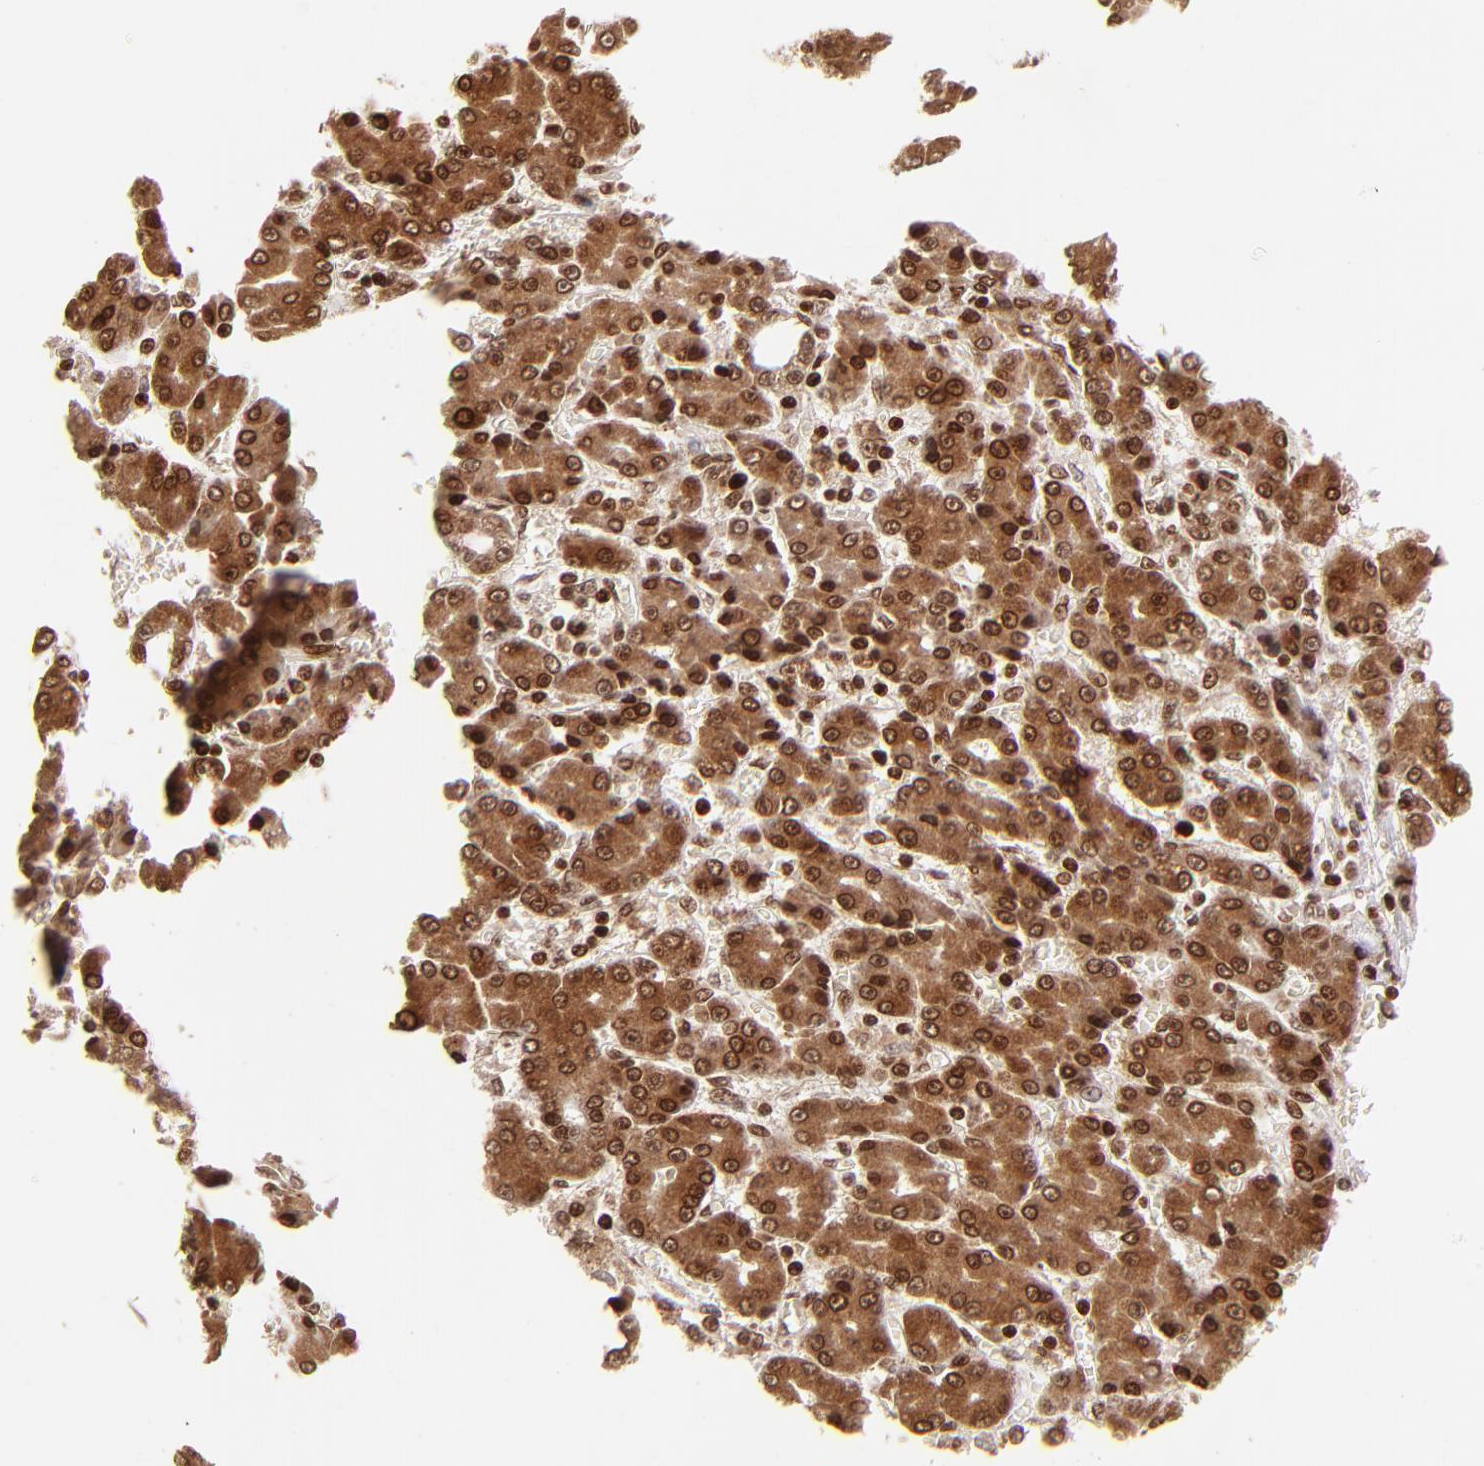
{"staining": {"intensity": "strong", "quantity": ">75%", "location": "cytoplasmic/membranous"}, "tissue": "liver cancer", "cell_type": "Tumor cells", "image_type": "cancer", "snomed": [{"axis": "morphology", "description": "Carcinoma, Hepatocellular, NOS"}, {"axis": "topography", "description": "Liver"}], "caption": "Tumor cells show strong cytoplasmic/membranous positivity in approximately >75% of cells in liver cancer (hepatocellular carcinoma). (brown staining indicates protein expression, while blue staining denotes nuclei).", "gene": "MED15", "patient": {"sex": "male", "age": 69}}